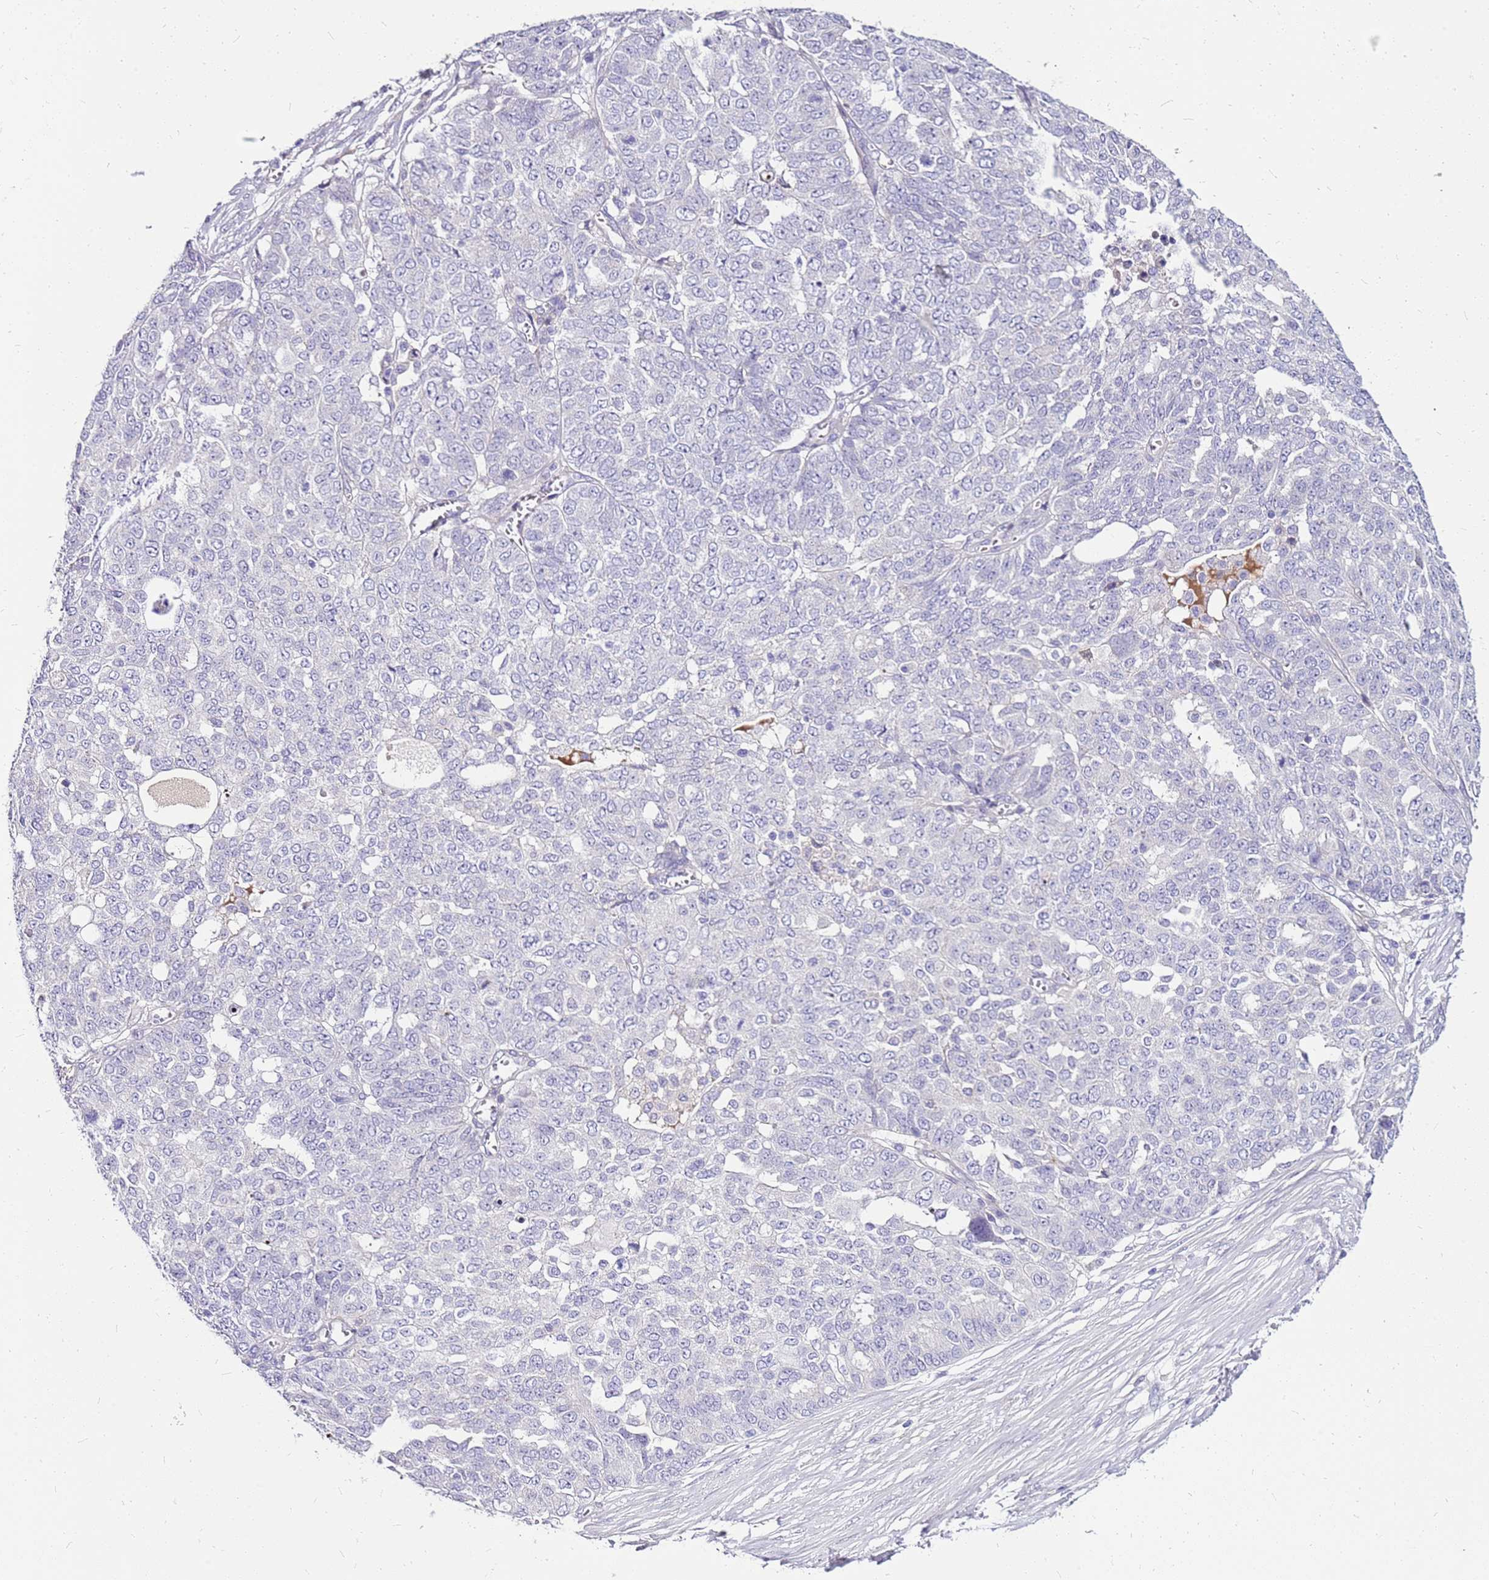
{"staining": {"intensity": "negative", "quantity": "none", "location": "none"}, "tissue": "ovarian cancer", "cell_type": "Tumor cells", "image_type": "cancer", "snomed": [{"axis": "morphology", "description": "Cystadenocarcinoma, serous, NOS"}, {"axis": "topography", "description": "Soft tissue"}, {"axis": "topography", "description": "Ovary"}], "caption": "Tumor cells are negative for brown protein staining in serous cystadenocarcinoma (ovarian).", "gene": "DCDC2B", "patient": {"sex": "female", "age": 57}}